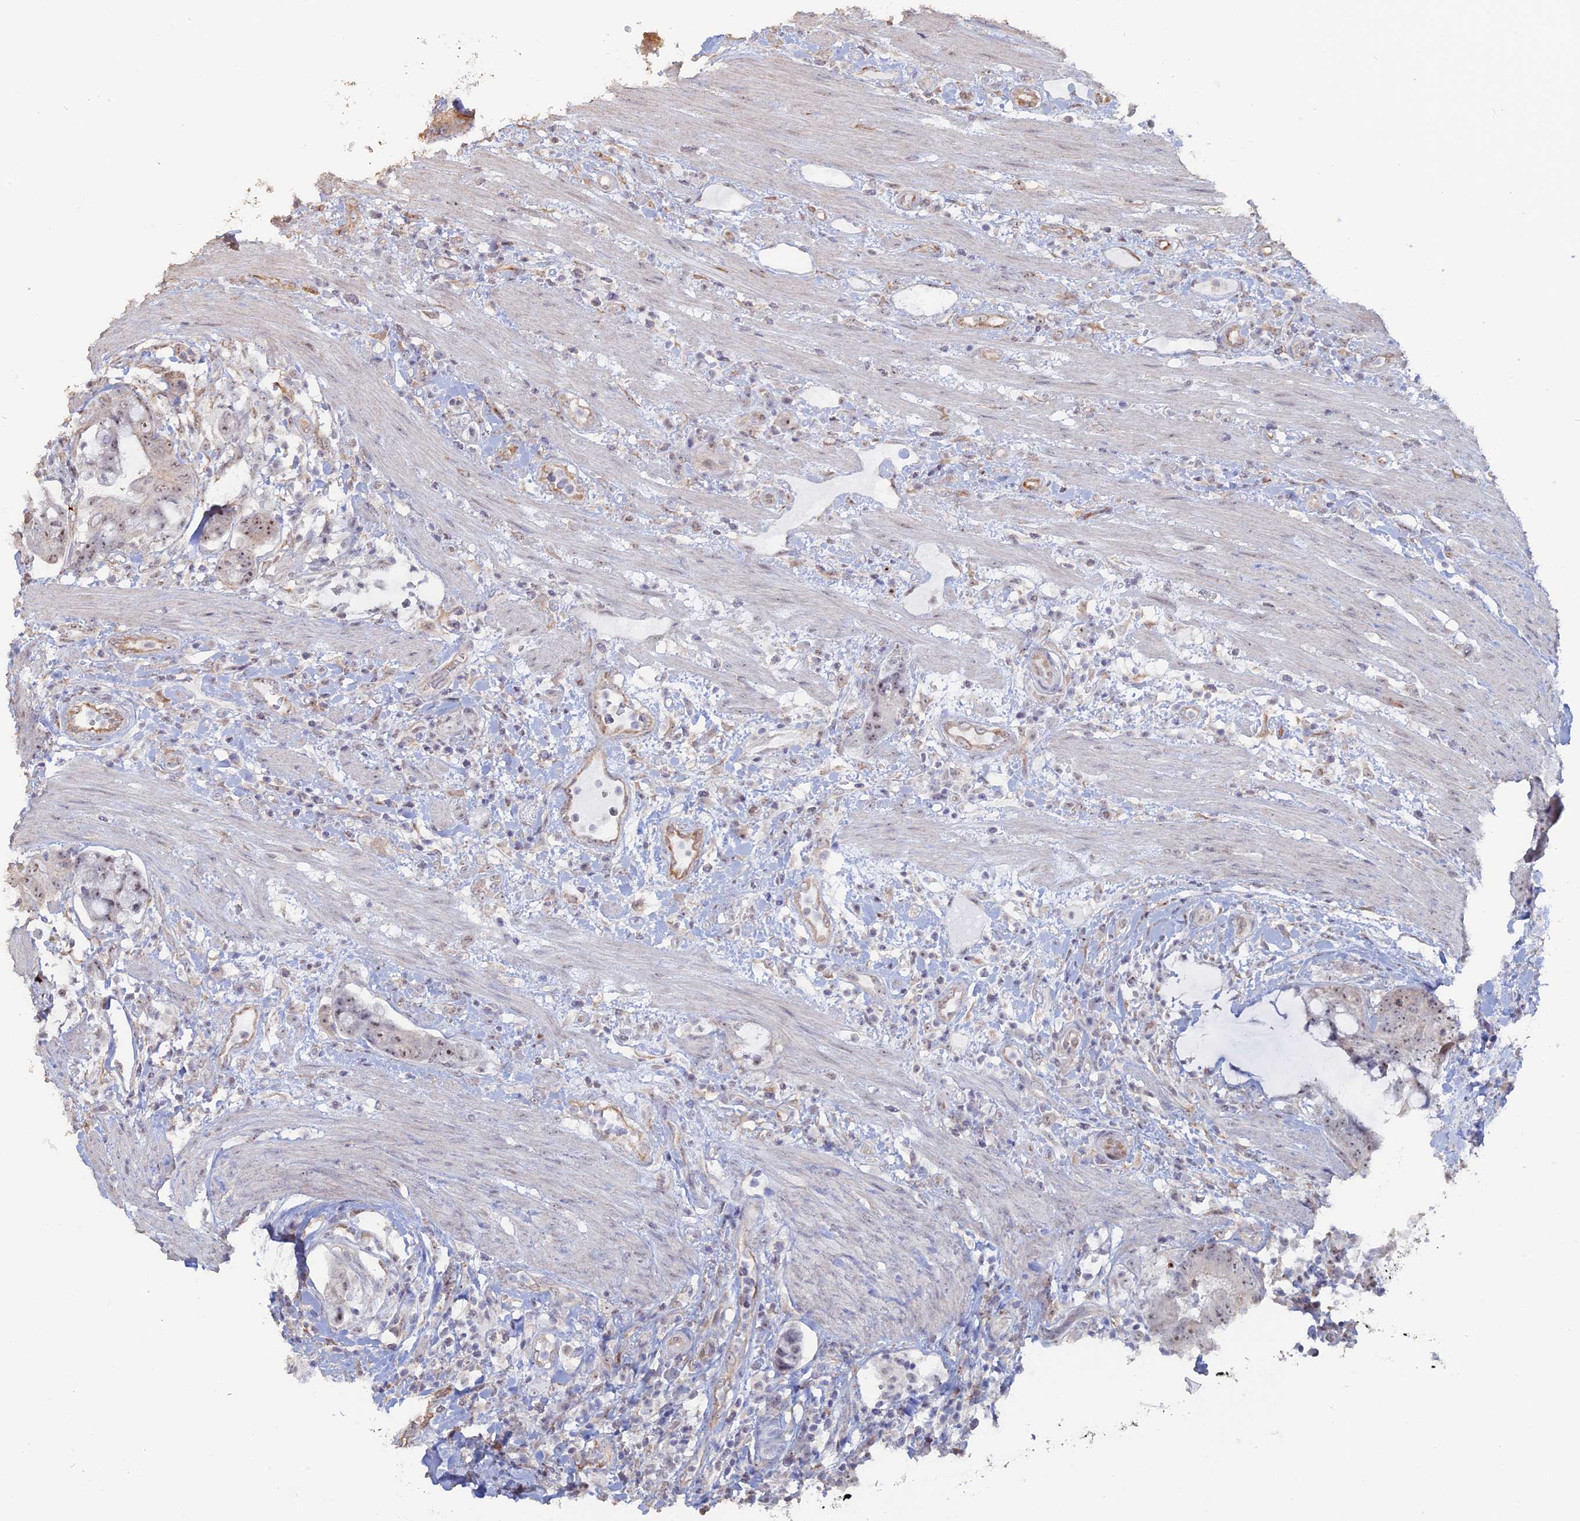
{"staining": {"intensity": "weak", "quantity": ">75%", "location": "nuclear"}, "tissue": "colorectal cancer", "cell_type": "Tumor cells", "image_type": "cancer", "snomed": [{"axis": "morphology", "description": "Adenocarcinoma, NOS"}, {"axis": "topography", "description": "Colon"}], "caption": "Protein analysis of colorectal cancer tissue demonstrates weak nuclear staining in about >75% of tumor cells.", "gene": "SEMG2", "patient": {"sex": "female", "age": 82}}